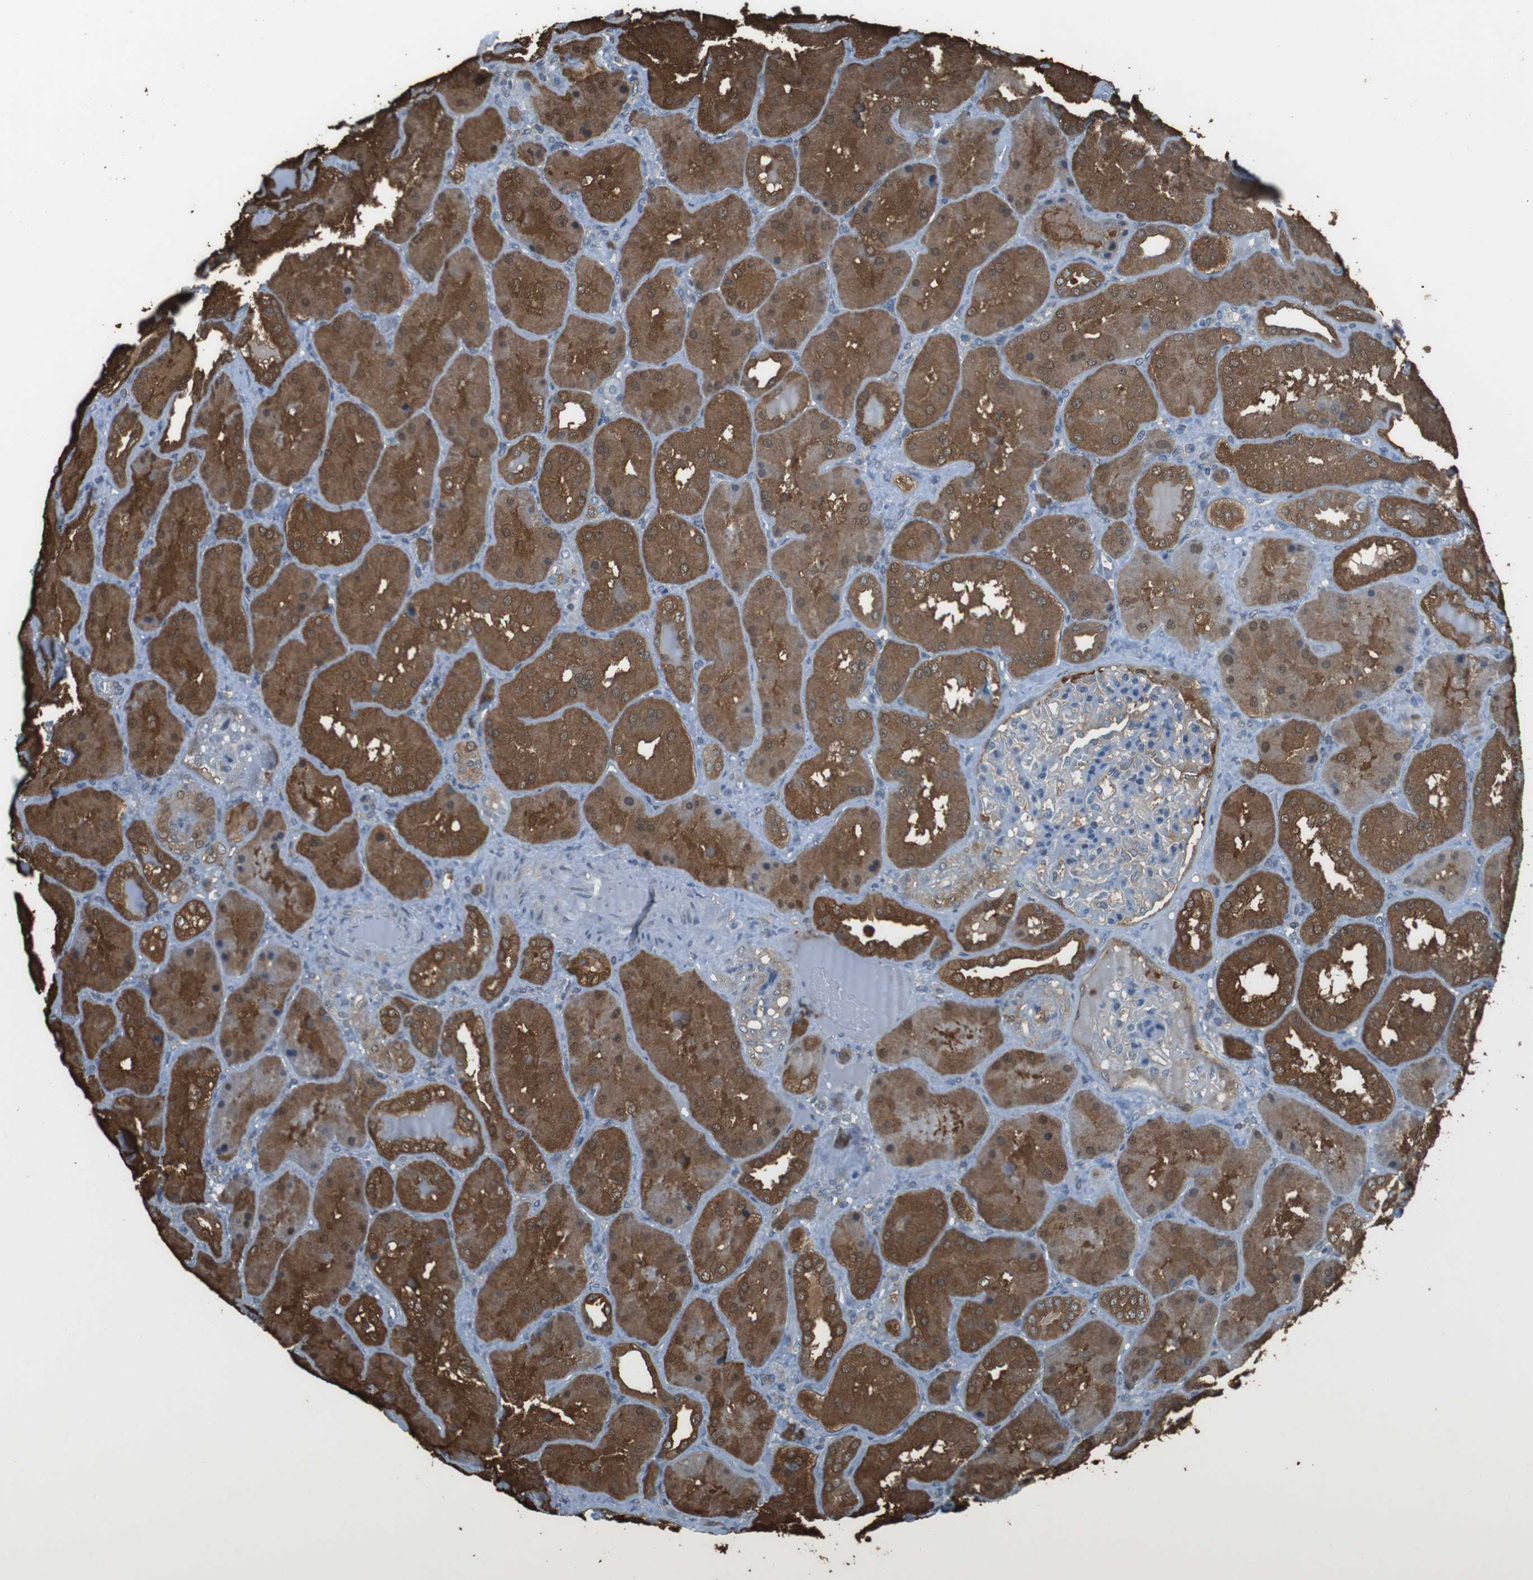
{"staining": {"intensity": "strong", "quantity": "<25%", "location": "cytoplasmic/membranous"}, "tissue": "kidney", "cell_type": "Cells in glomeruli", "image_type": "normal", "snomed": [{"axis": "morphology", "description": "Normal tissue, NOS"}, {"axis": "topography", "description": "Kidney"}], "caption": "Protein analysis of unremarkable kidney reveals strong cytoplasmic/membranous positivity in about <25% of cells in glomeruli. The protein is shown in brown color, while the nuclei are stained blue.", "gene": "TWSG1", "patient": {"sex": "female", "age": 56}}